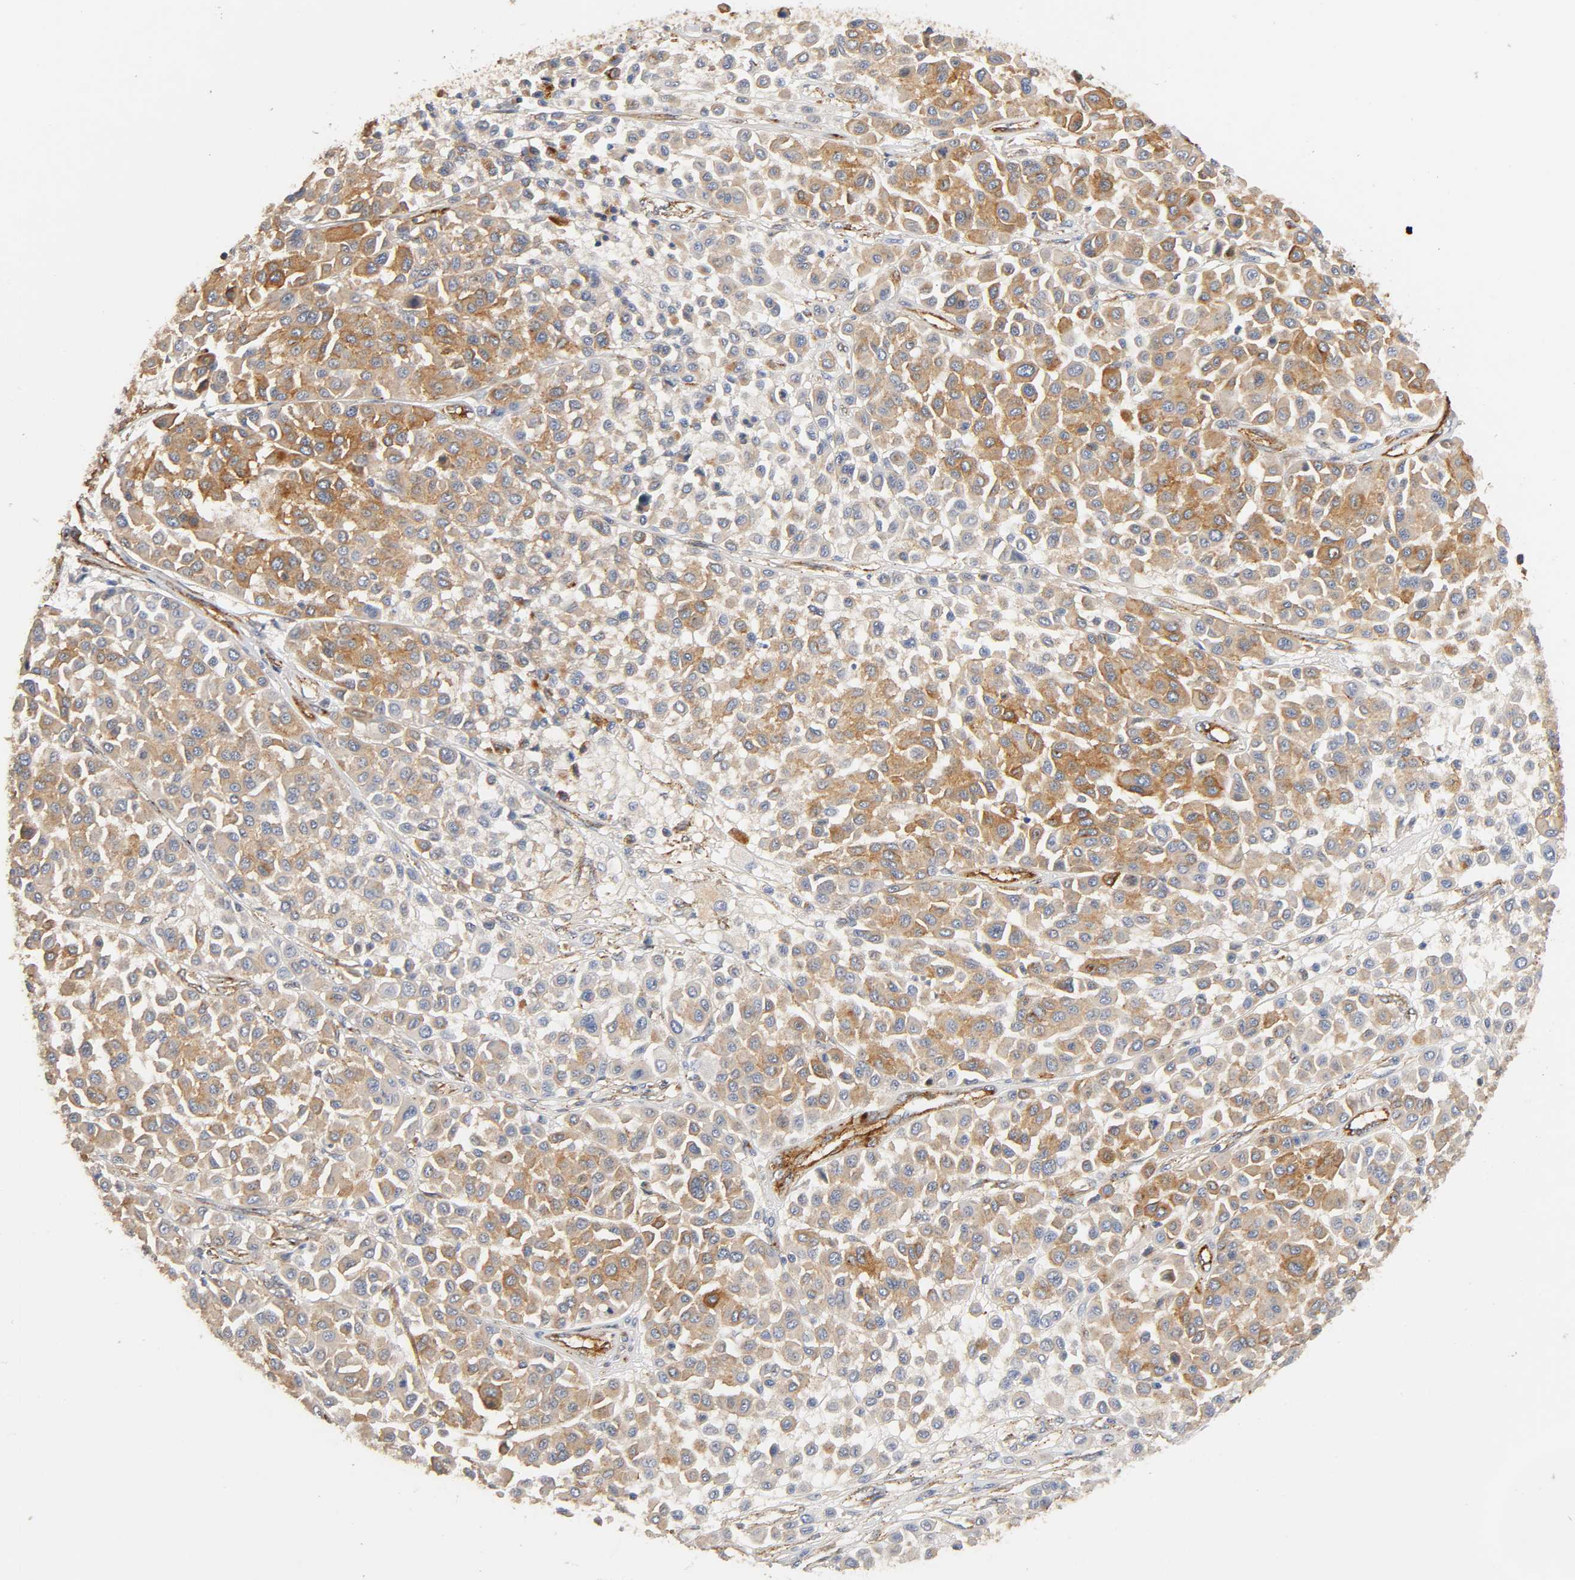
{"staining": {"intensity": "moderate", "quantity": ">75%", "location": "cytoplasmic/membranous"}, "tissue": "melanoma", "cell_type": "Tumor cells", "image_type": "cancer", "snomed": [{"axis": "morphology", "description": "Malignant melanoma, Metastatic site"}, {"axis": "topography", "description": "Soft tissue"}], "caption": "Immunohistochemical staining of human malignant melanoma (metastatic site) displays moderate cytoplasmic/membranous protein positivity in about >75% of tumor cells. The protein of interest is stained brown, and the nuclei are stained in blue (DAB IHC with brightfield microscopy, high magnification).", "gene": "IFITM3", "patient": {"sex": "male", "age": 41}}